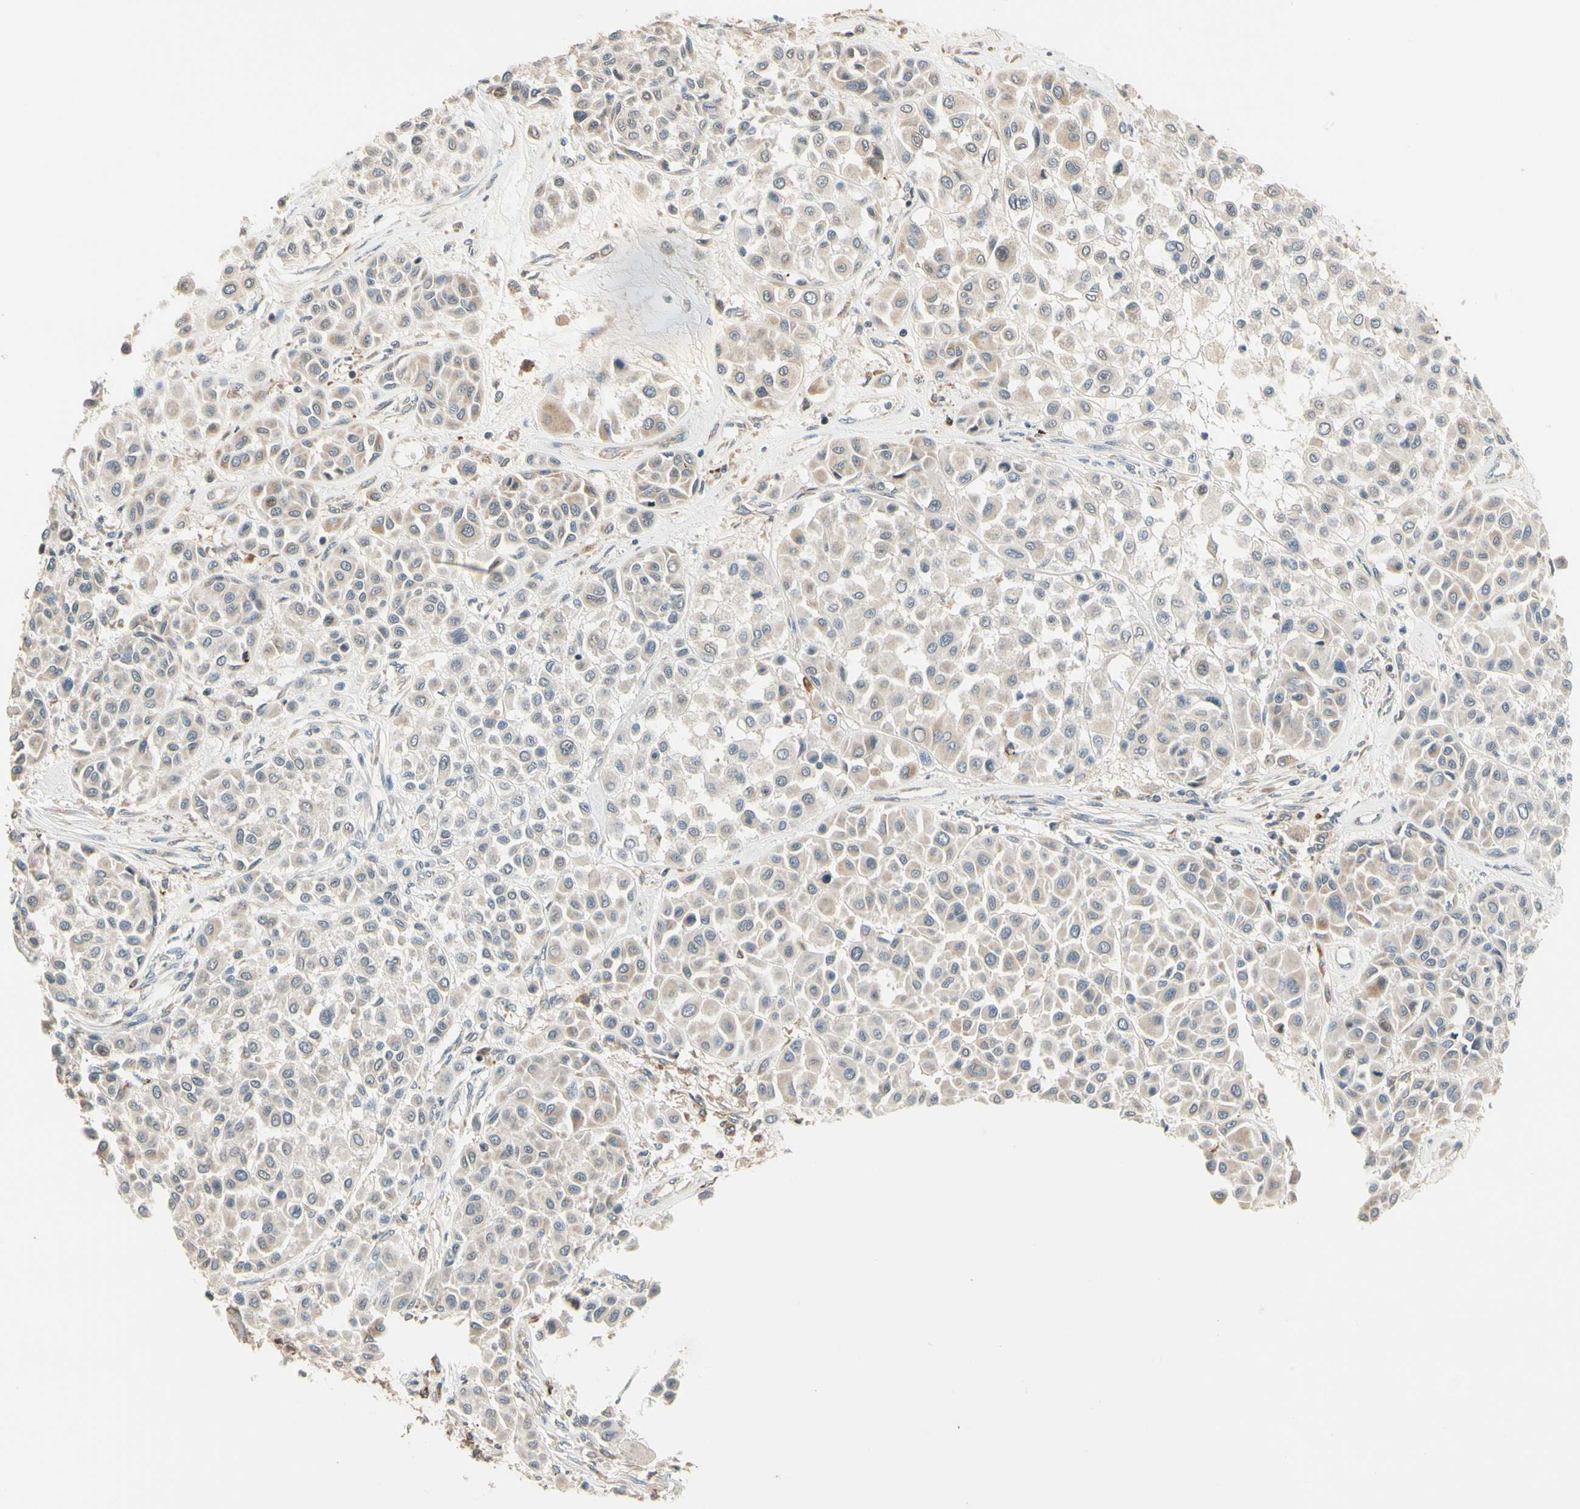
{"staining": {"intensity": "weak", "quantity": "<25%", "location": "cytoplasmic/membranous"}, "tissue": "melanoma", "cell_type": "Tumor cells", "image_type": "cancer", "snomed": [{"axis": "morphology", "description": "Malignant melanoma, Metastatic site"}, {"axis": "topography", "description": "Soft tissue"}], "caption": "The photomicrograph displays no significant expression in tumor cells of melanoma. (DAB immunohistochemistry (IHC) visualized using brightfield microscopy, high magnification).", "gene": "ANKHD1", "patient": {"sex": "male", "age": 41}}